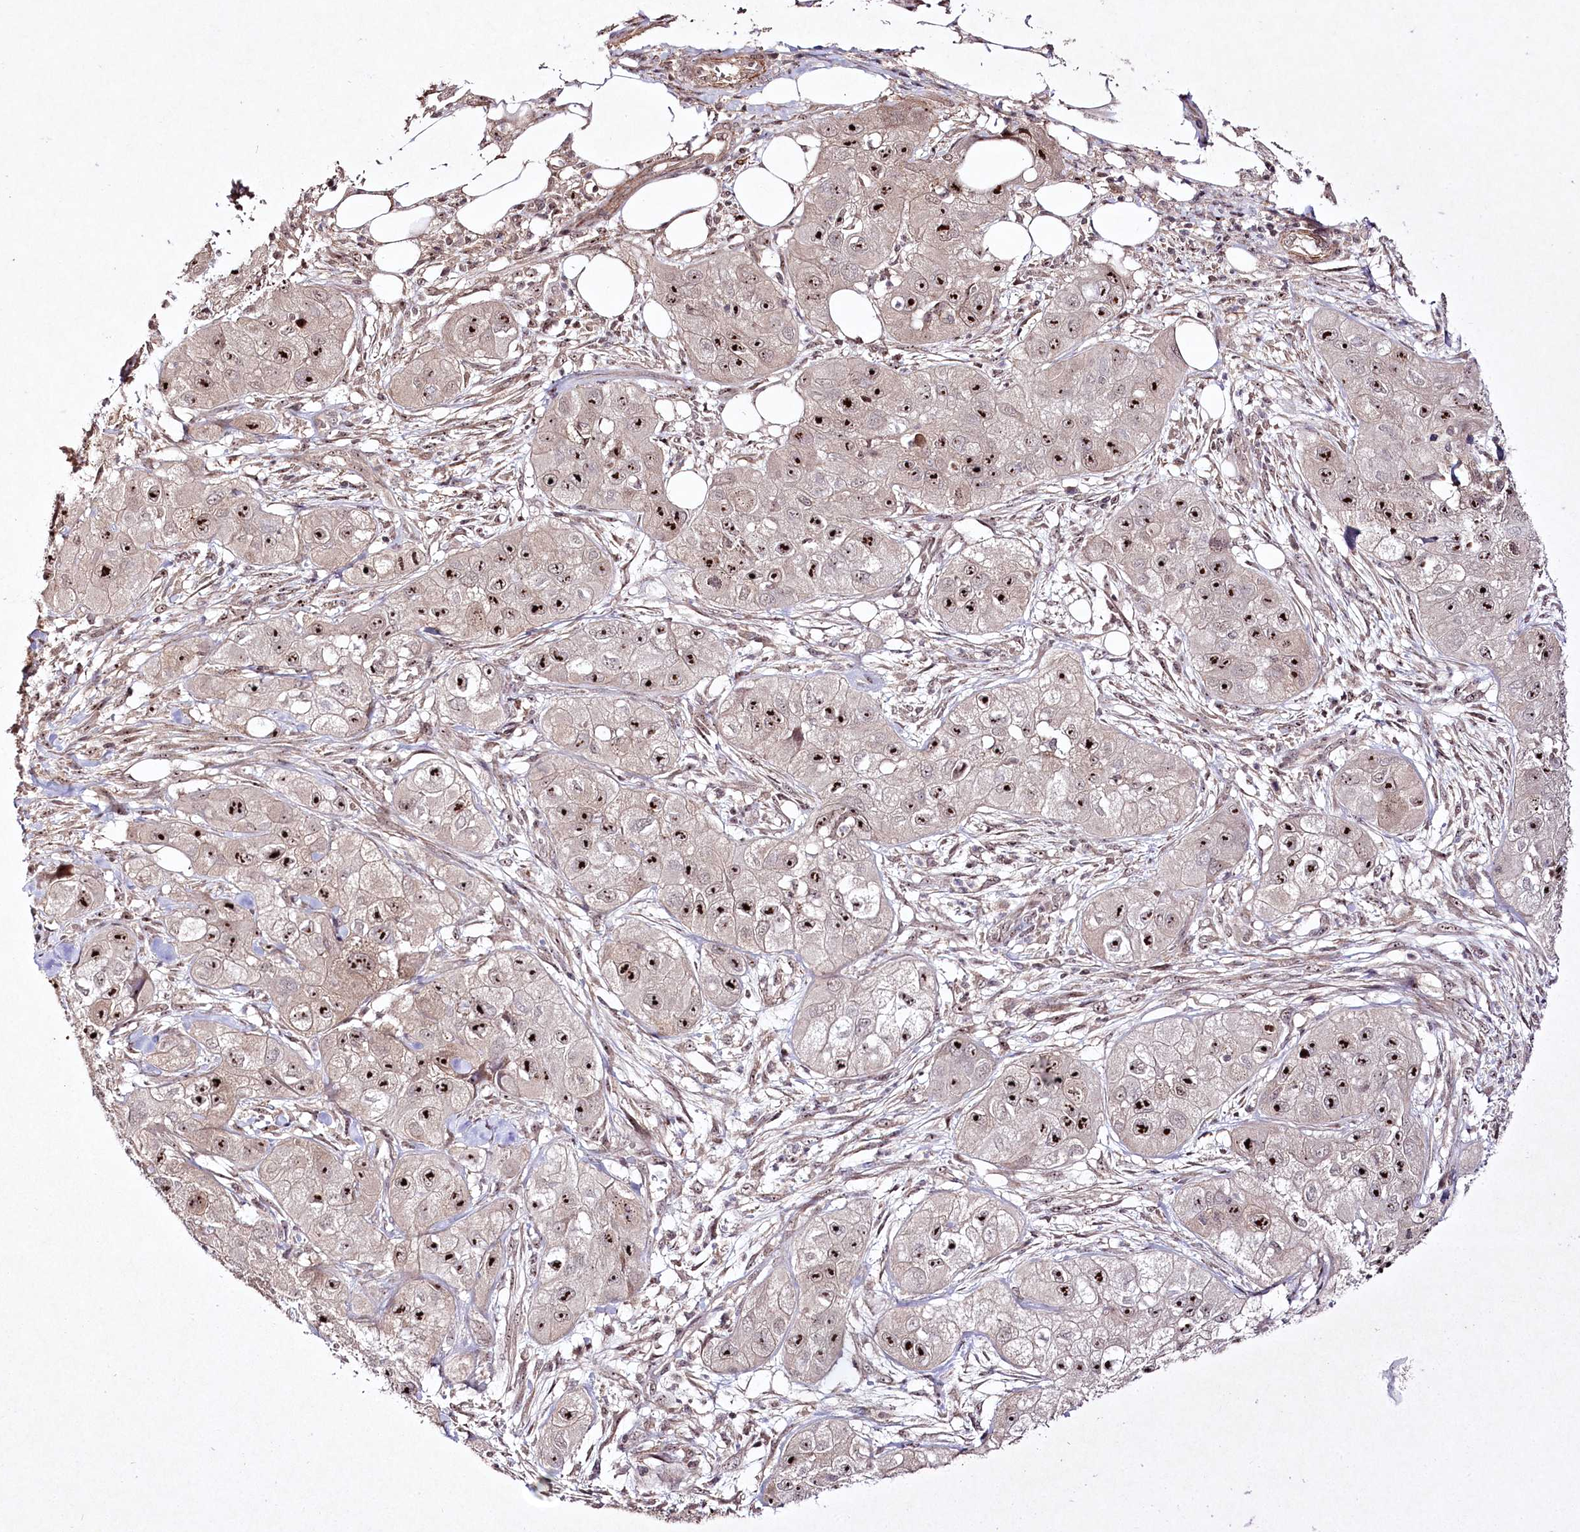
{"staining": {"intensity": "strong", "quantity": ">75%", "location": "nuclear"}, "tissue": "skin cancer", "cell_type": "Tumor cells", "image_type": "cancer", "snomed": [{"axis": "morphology", "description": "Squamous cell carcinoma, NOS"}, {"axis": "topography", "description": "Skin"}, {"axis": "topography", "description": "Subcutis"}], "caption": "Tumor cells demonstrate high levels of strong nuclear expression in about >75% of cells in human skin cancer. (DAB (3,3'-diaminobenzidine) = brown stain, brightfield microscopy at high magnification).", "gene": "CCDC59", "patient": {"sex": "male", "age": 73}}